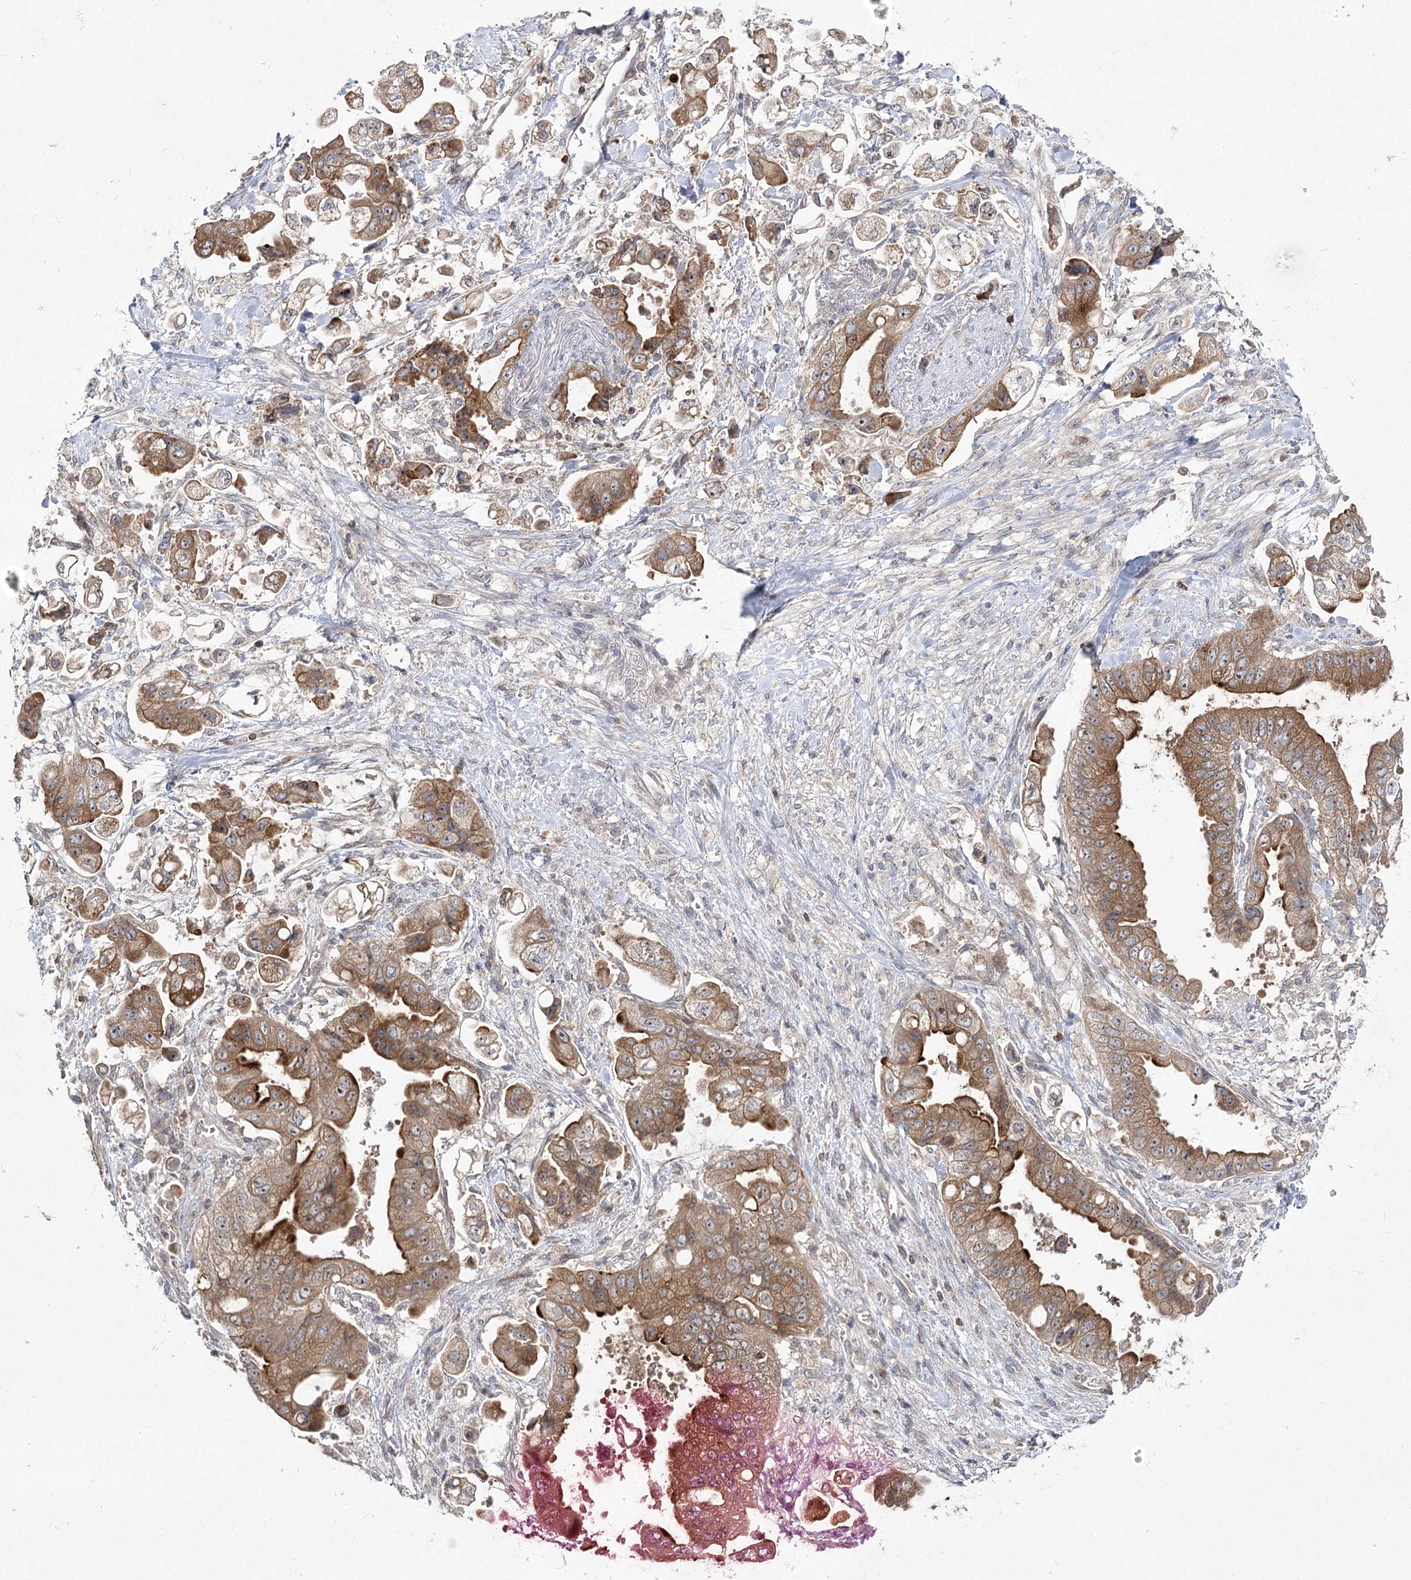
{"staining": {"intensity": "moderate", "quantity": ">75%", "location": "cytoplasmic/membranous"}, "tissue": "stomach cancer", "cell_type": "Tumor cells", "image_type": "cancer", "snomed": [{"axis": "morphology", "description": "Adenocarcinoma, NOS"}, {"axis": "topography", "description": "Stomach"}], "caption": "High-magnification brightfield microscopy of stomach adenocarcinoma stained with DAB (brown) and counterstained with hematoxylin (blue). tumor cells exhibit moderate cytoplasmic/membranous expression is seen in about>75% of cells.", "gene": "SYTL1", "patient": {"sex": "male", "age": 62}}